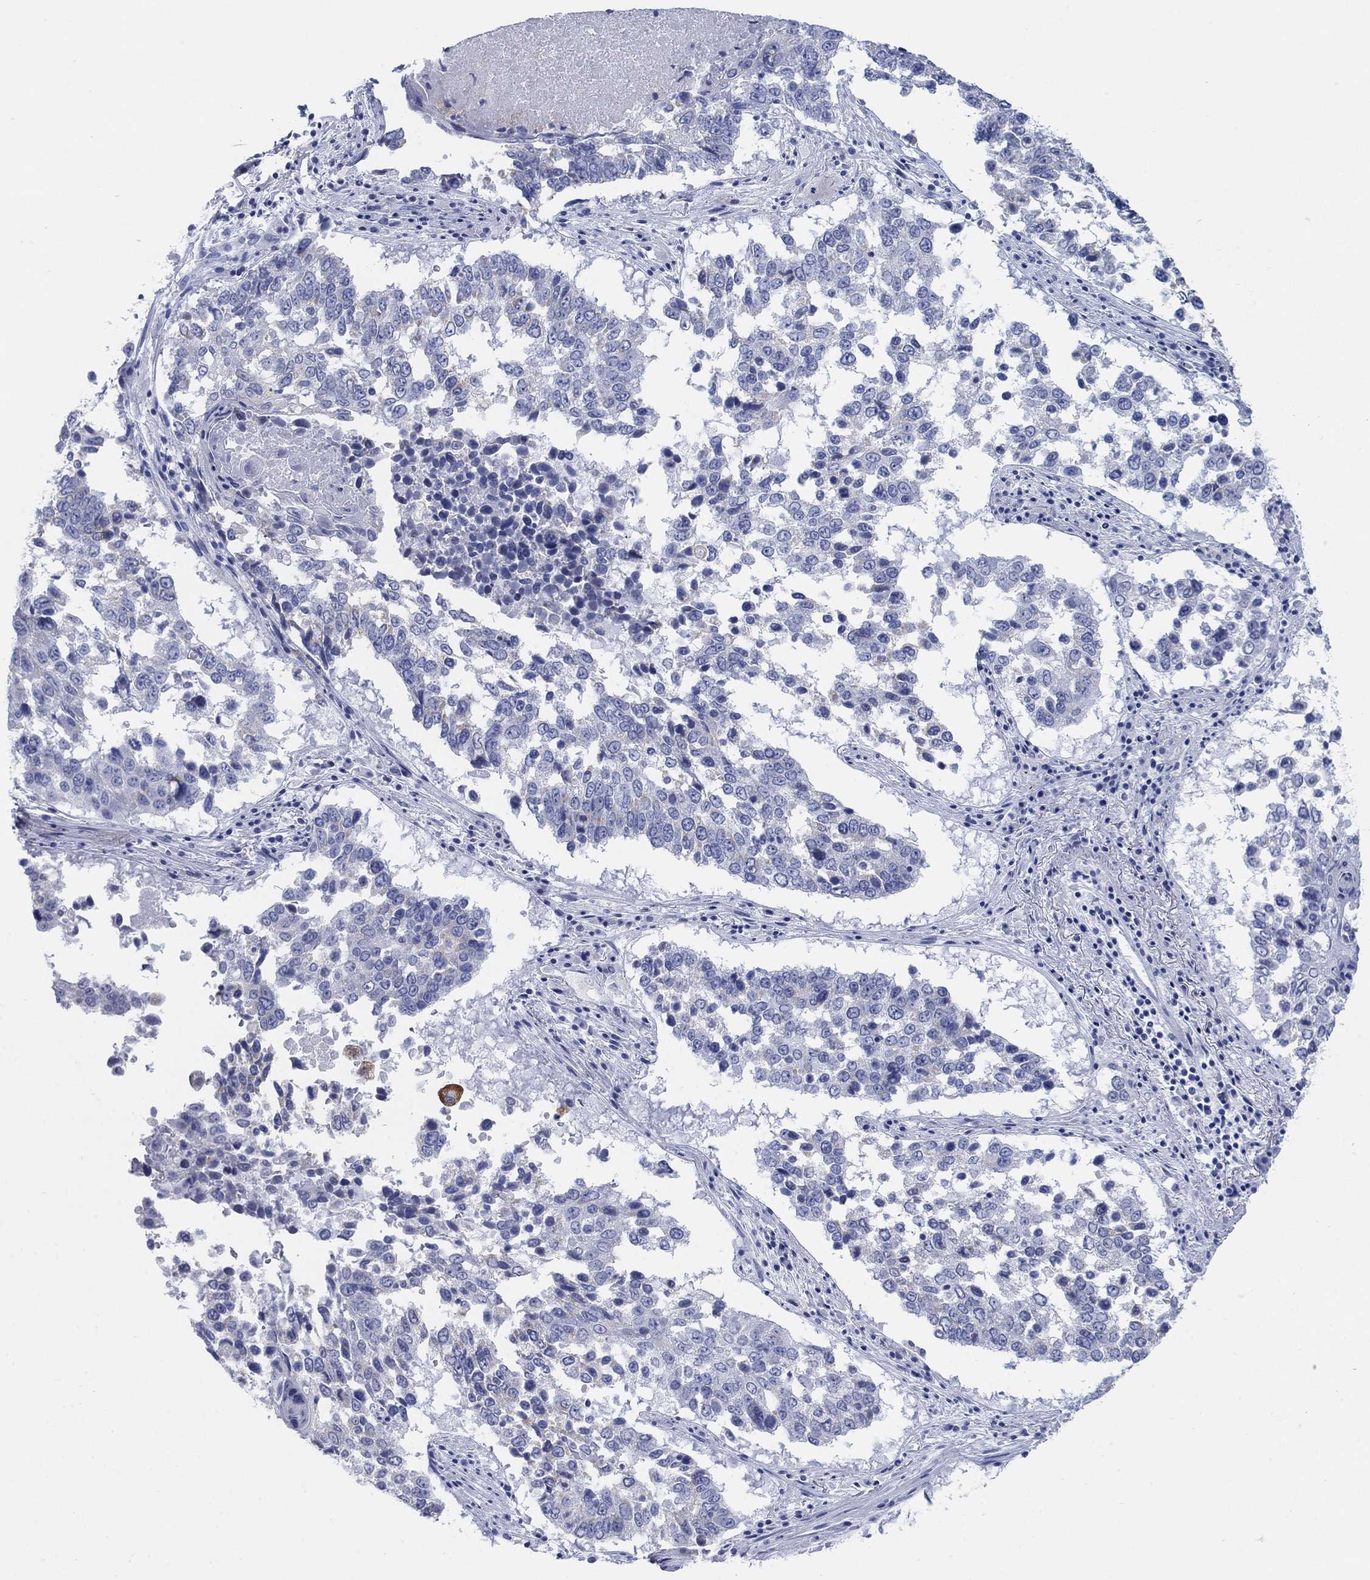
{"staining": {"intensity": "negative", "quantity": "none", "location": "none"}, "tissue": "lung cancer", "cell_type": "Tumor cells", "image_type": "cancer", "snomed": [{"axis": "morphology", "description": "Squamous cell carcinoma, NOS"}, {"axis": "topography", "description": "Lung"}], "caption": "Image shows no protein positivity in tumor cells of squamous cell carcinoma (lung) tissue.", "gene": "SCCPDH", "patient": {"sex": "male", "age": 82}}